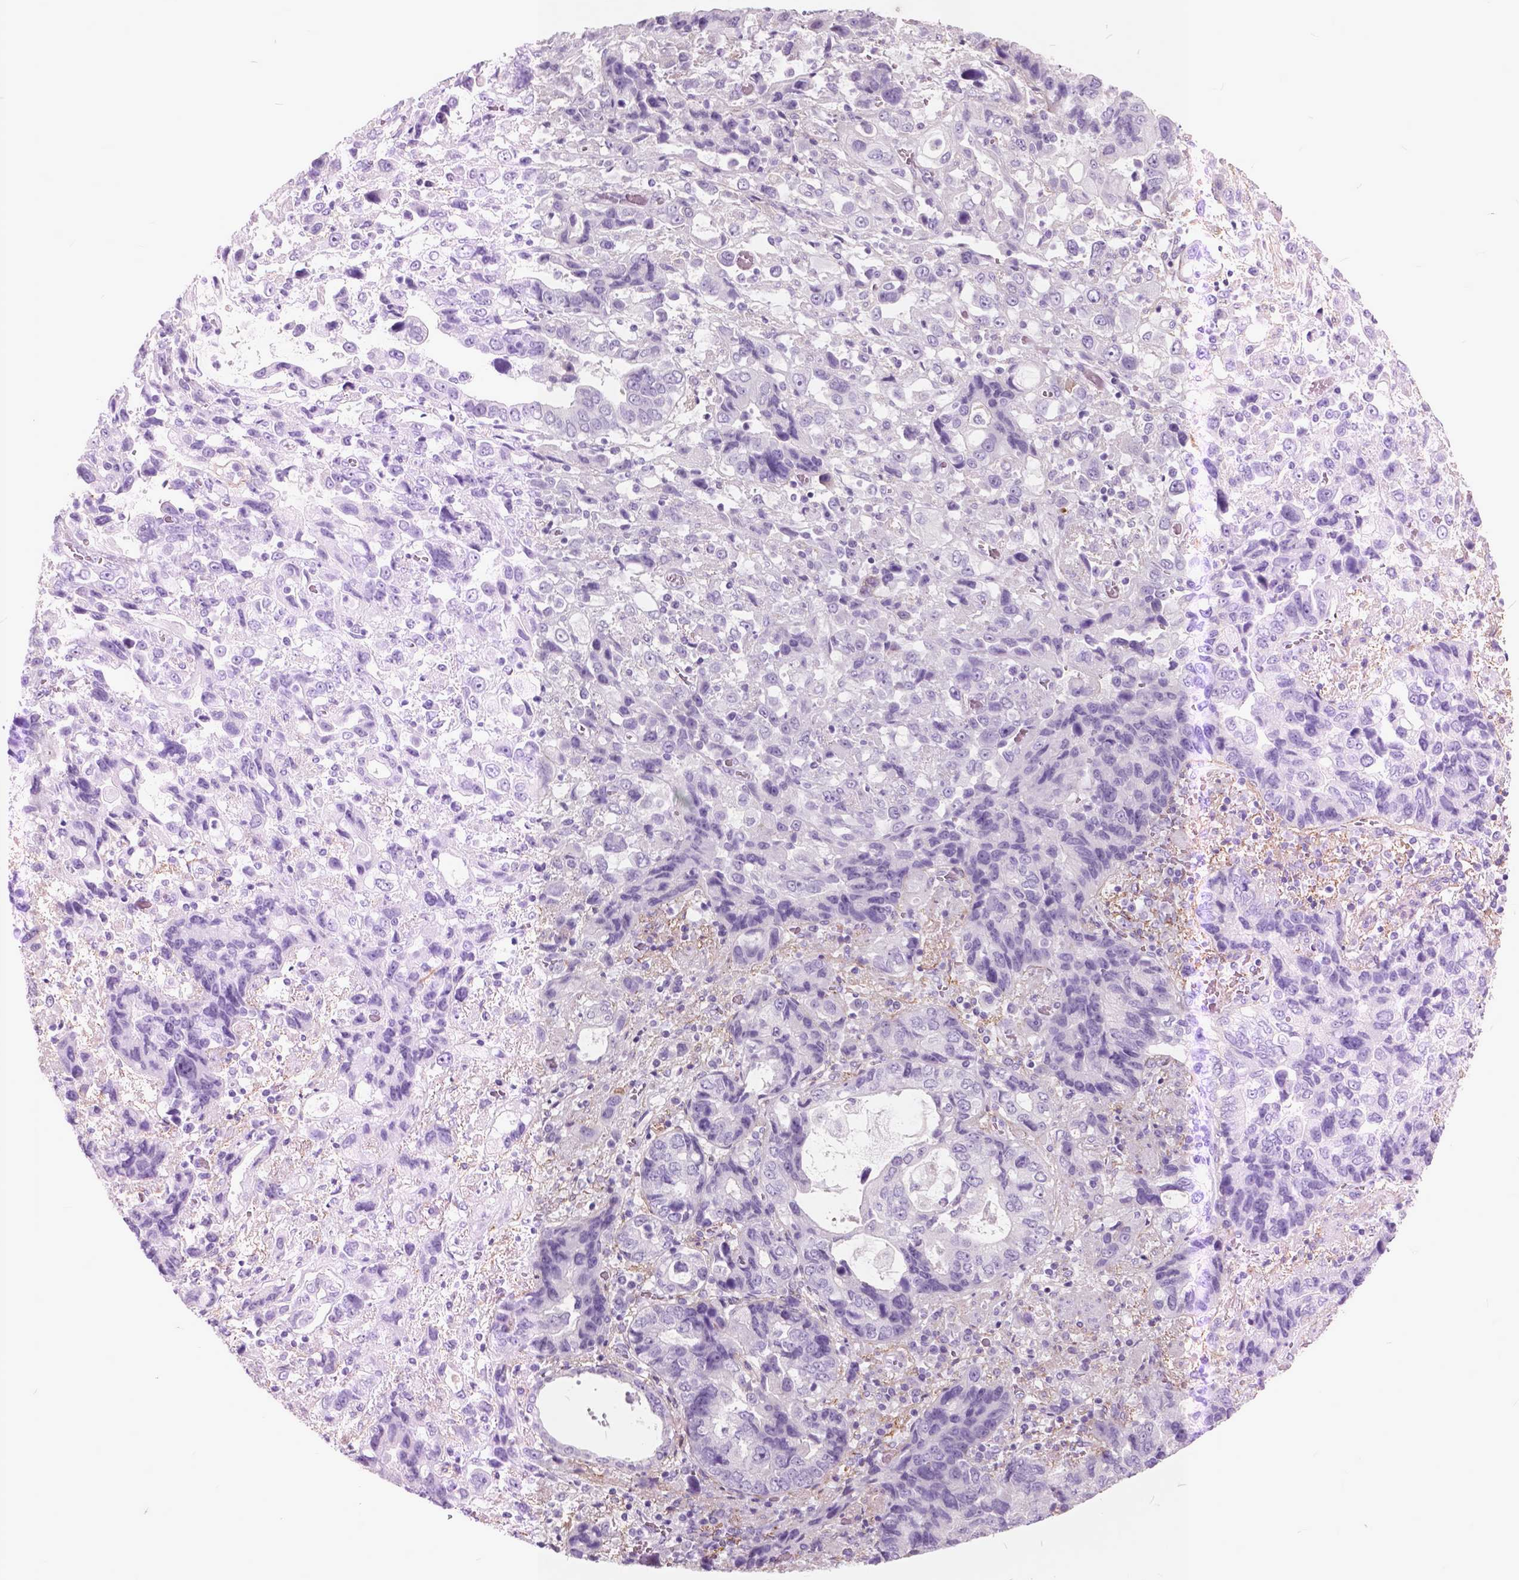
{"staining": {"intensity": "negative", "quantity": "none", "location": "none"}, "tissue": "stomach cancer", "cell_type": "Tumor cells", "image_type": "cancer", "snomed": [{"axis": "morphology", "description": "Adenocarcinoma, NOS"}, {"axis": "topography", "description": "Stomach, upper"}], "caption": "An immunohistochemistry micrograph of stomach cancer is shown. There is no staining in tumor cells of stomach cancer. (Stains: DAB immunohistochemistry (IHC) with hematoxylin counter stain, Microscopy: brightfield microscopy at high magnification).", "gene": "GDF9", "patient": {"sex": "female", "age": 81}}